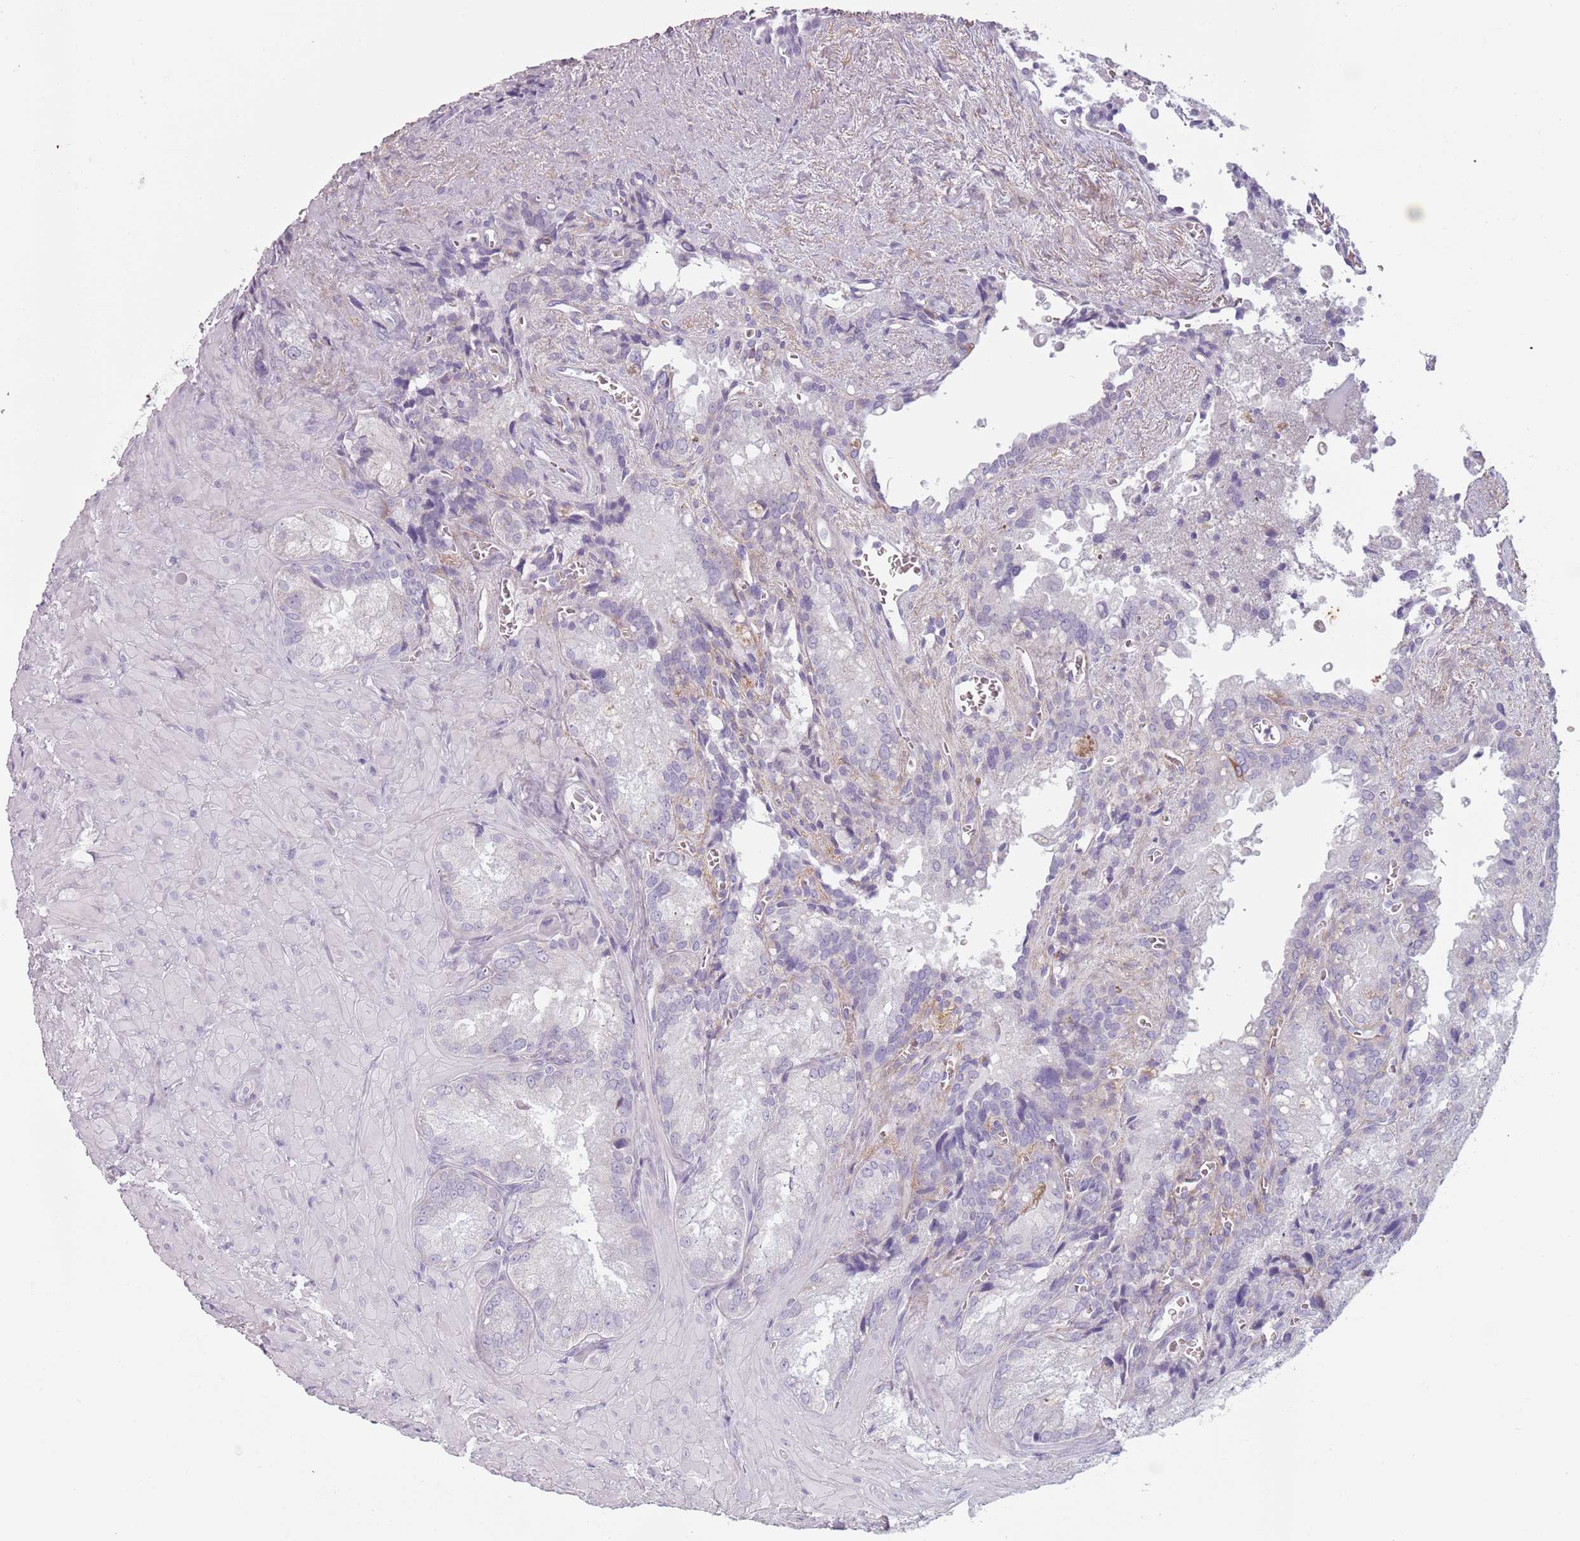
{"staining": {"intensity": "weak", "quantity": "<25%", "location": "cytoplasmic/membranous"}, "tissue": "seminal vesicle", "cell_type": "Glandular cells", "image_type": "normal", "snomed": [{"axis": "morphology", "description": "Normal tissue, NOS"}, {"axis": "topography", "description": "Seminal veicle"}], "caption": "This is an immunohistochemistry (IHC) micrograph of normal seminal vesicle. There is no expression in glandular cells.", "gene": "MEGF8", "patient": {"sex": "male", "age": 62}}